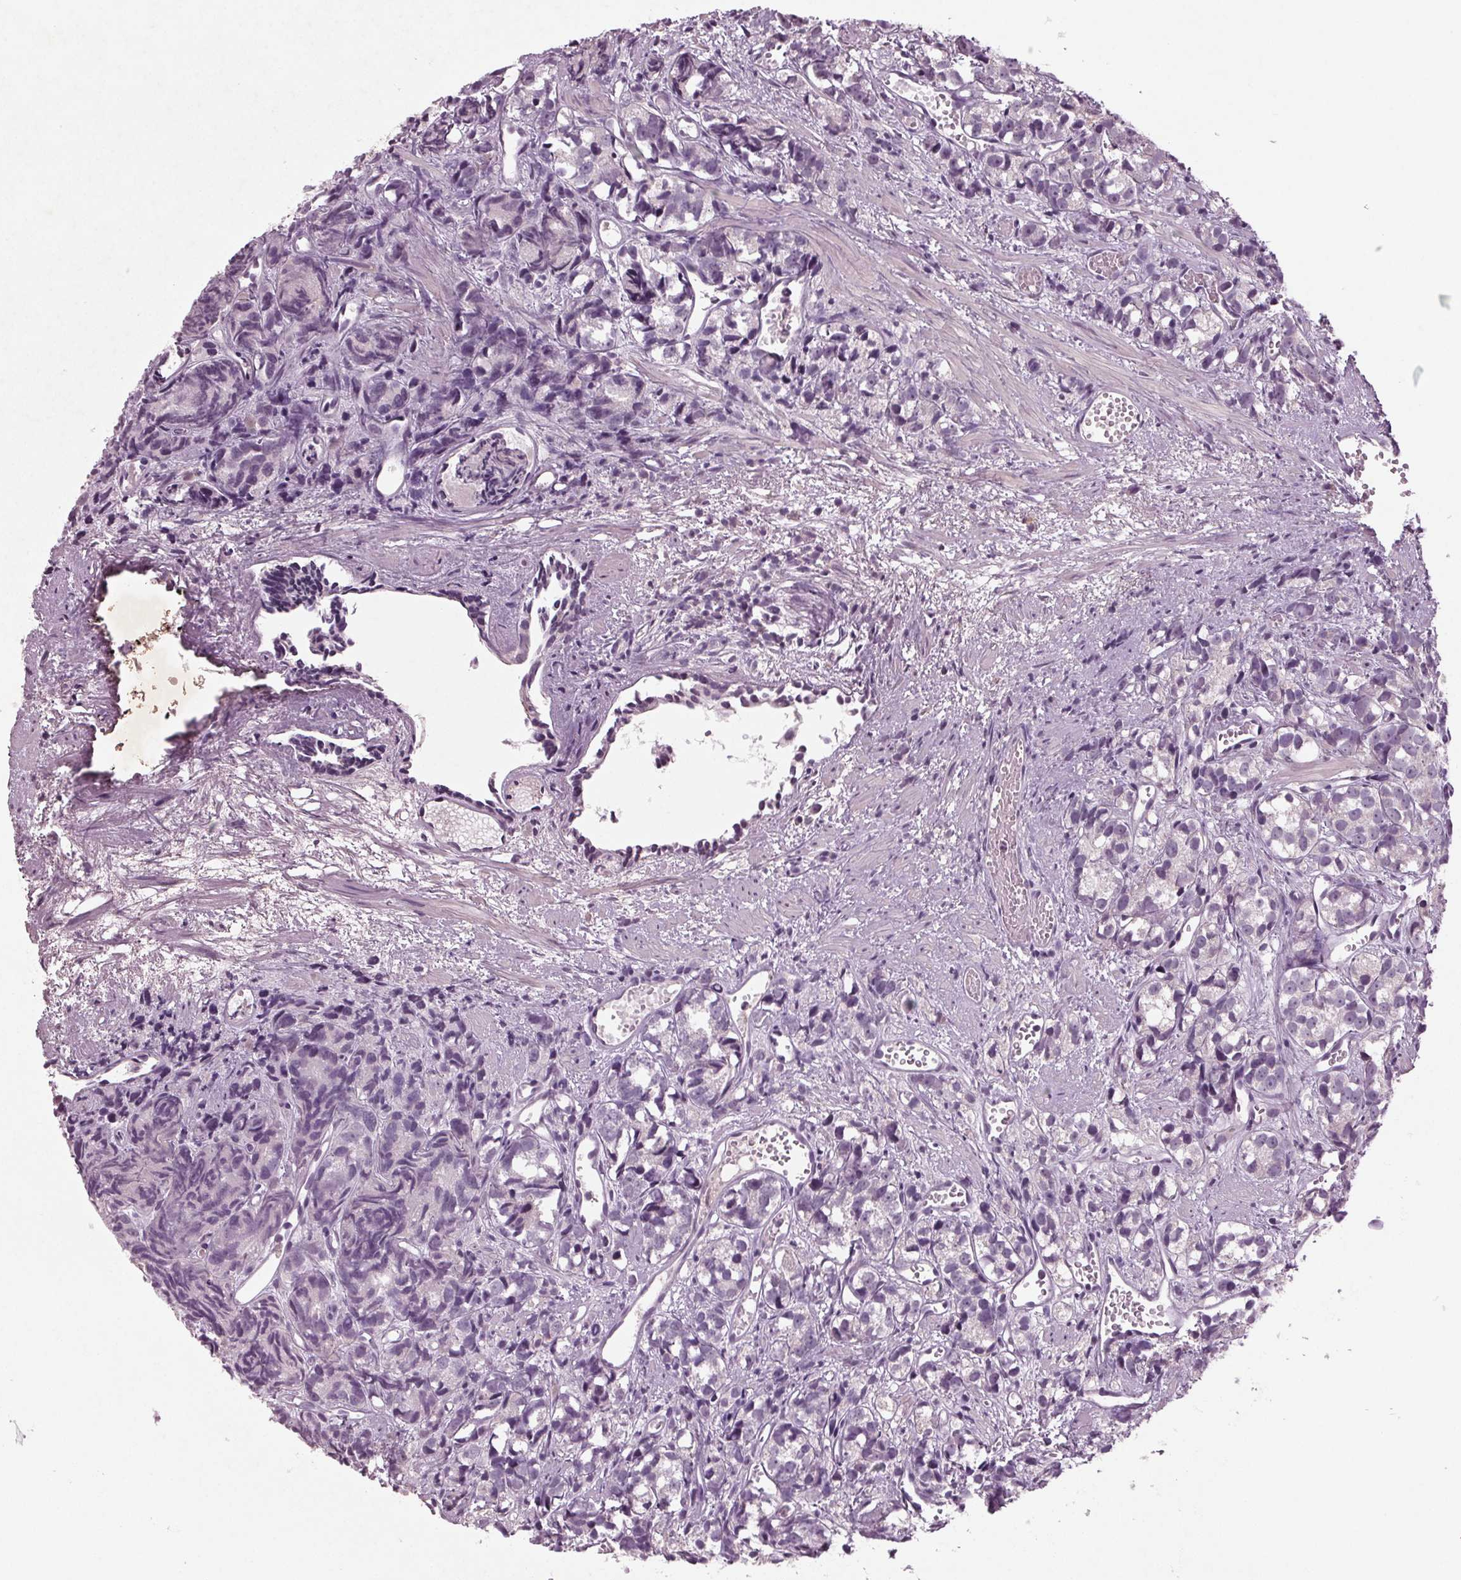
{"staining": {"intensity": "negative", "quantity": "none", "location": "none"}, "tissue": "prostate cancer", "cell_type": "Tumor cells", "image_type": "cancer", "snomed": [{"axis": "morphology", "description": "Adenocarcinoma, High grade"}, {"axis": "topography", "description": "Prostate"}], "caption": "The histopathology image displays no significant positivity in tumor cells of prostate cancer (high-grade adenocarcinoma).", "gene": "BHLHE22", "patient": {"sex": "male", "age": 77}}